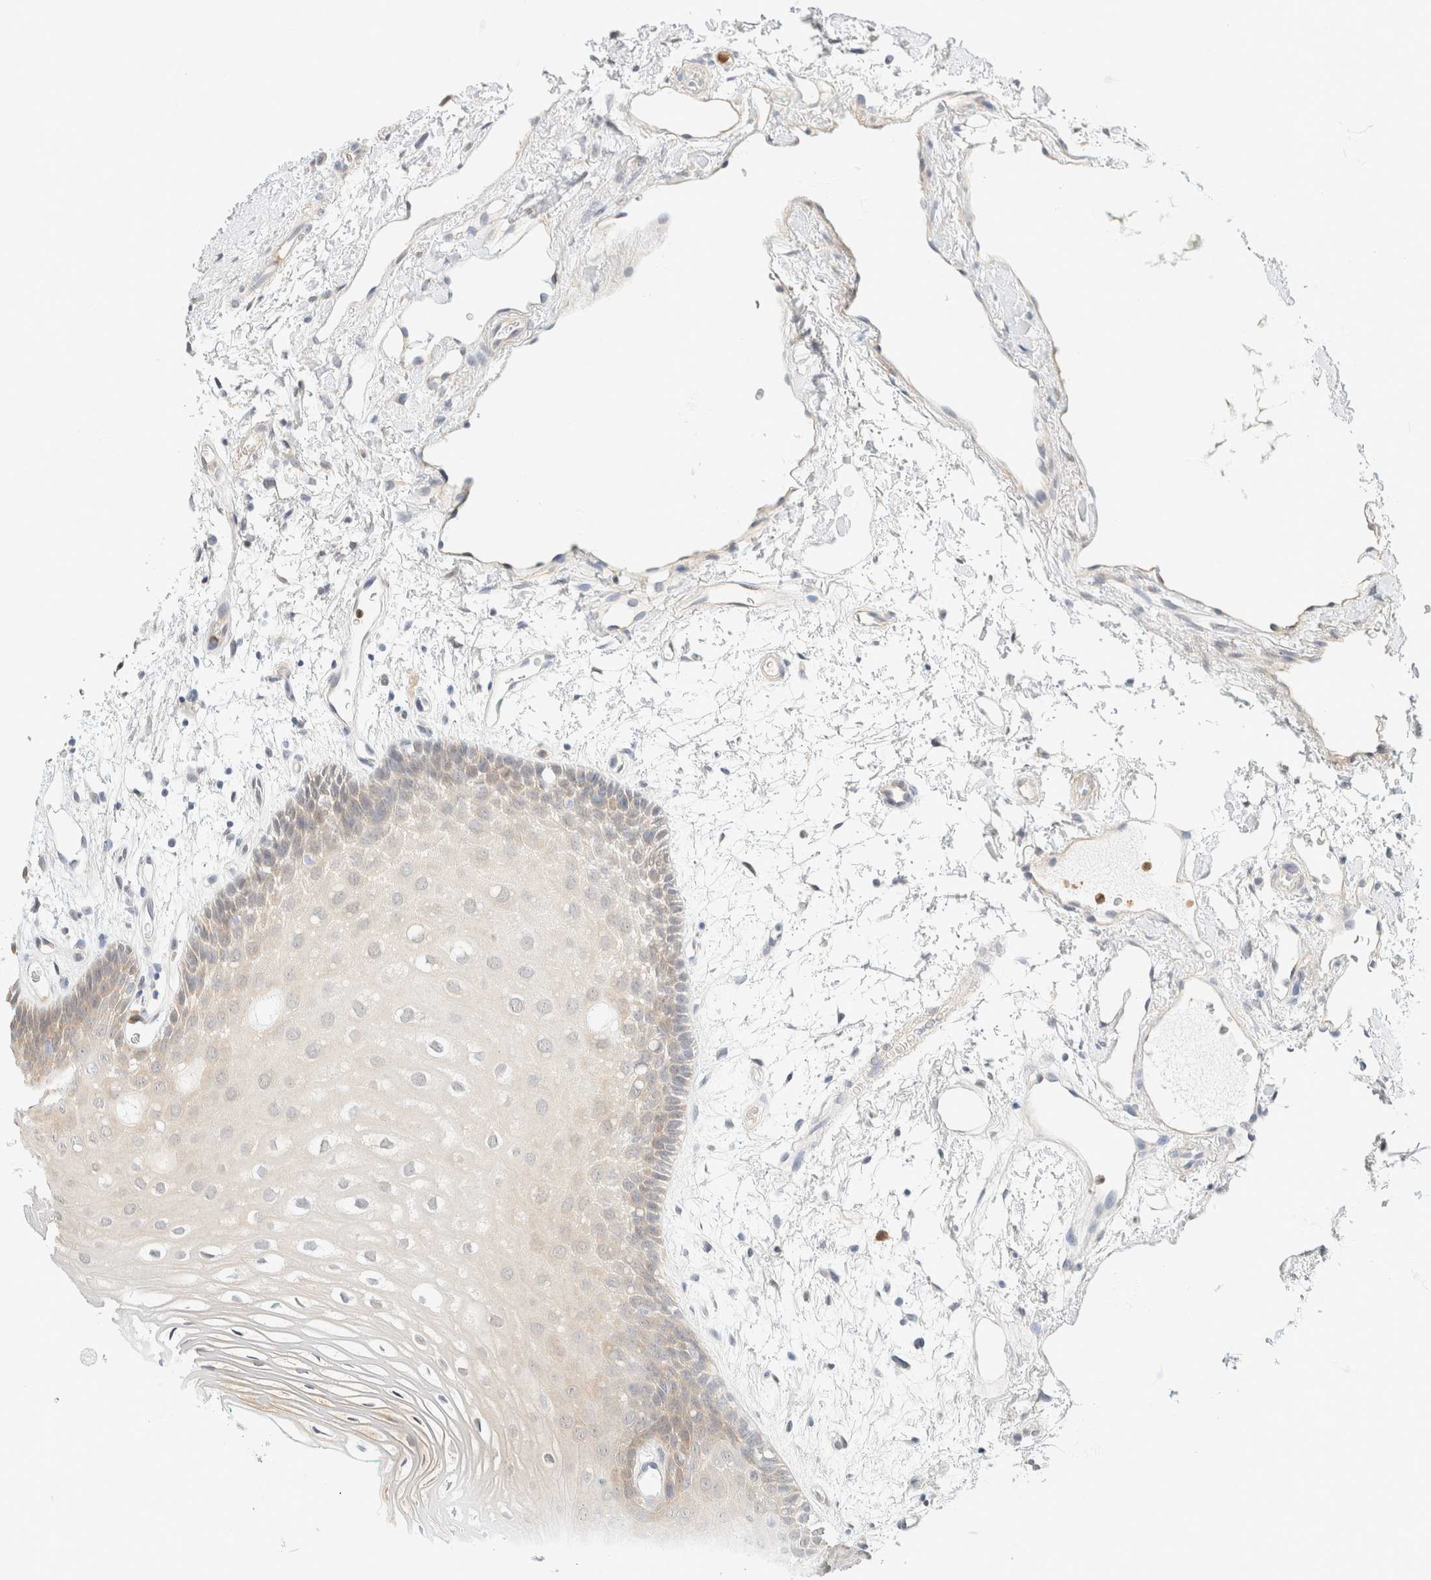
{"staining": {"intensity": "weak", "quantity": "<25%", "location": "cytoplasmic/membranous"}, "tissue": "oral mucosa", "cell_type": "Squamous epithelial cells", "image_type": "normal", "snomed": [{"axis": "morphology", "description": "Normal tissue, NOS"}, {"axis": "topography", "description": "Skeletal muscle"}, {"axis": "topography", "description": "Oral tissue"}, {"axis": "topography", "description": "Peripheral nerve tissue"}], "caption": "Immunohistochemistry of normal oral mucosa reveals no positivity in squamous epithelial cells. (DAB (3,3'-diaminobenzidine) immunohistochemistry (IHC), high magnification).", "gene": "GPI", "patient": {"sex": "female", "age": 84}}